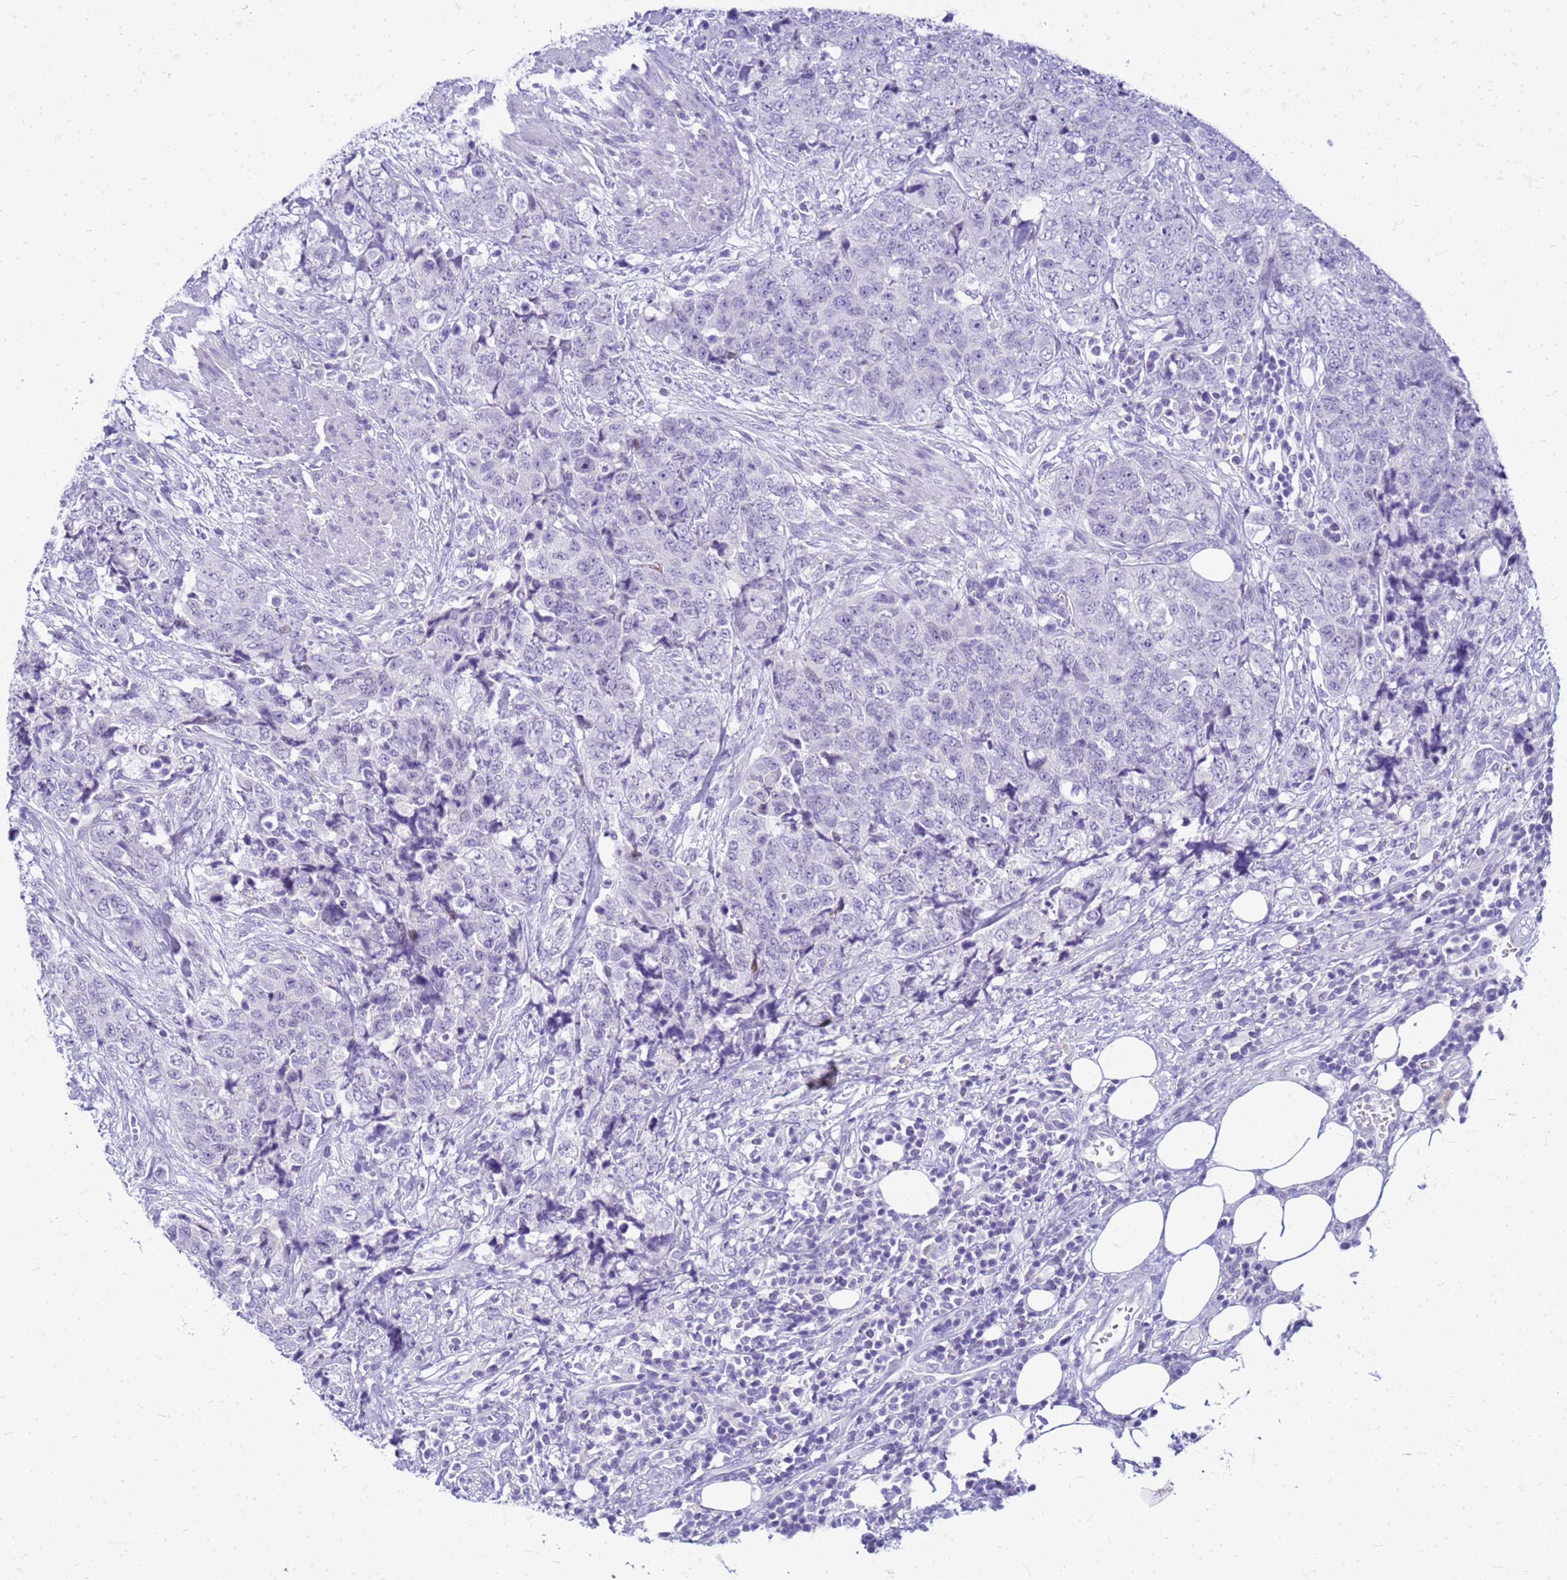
{"staining": {"intensity": "negative", "quantity": "none", "location": "none"}, "tissue": "urothelial cancer", "cell_type": "Tumor cells", "image_type": "cancer", "snomed": [{"axis": "morphology", "description": "Urothelial carcinoma, High grade"}, {"axis": "topography", "description": "Urinary bladder"}], "caption": "A photomicrograph of urothelial carcinoma (high-grade) stained for a protein exhibits no brown staining in tumor cells.", "gene": "CFAP100", "patient": {"sex": "female", "age": 78}}